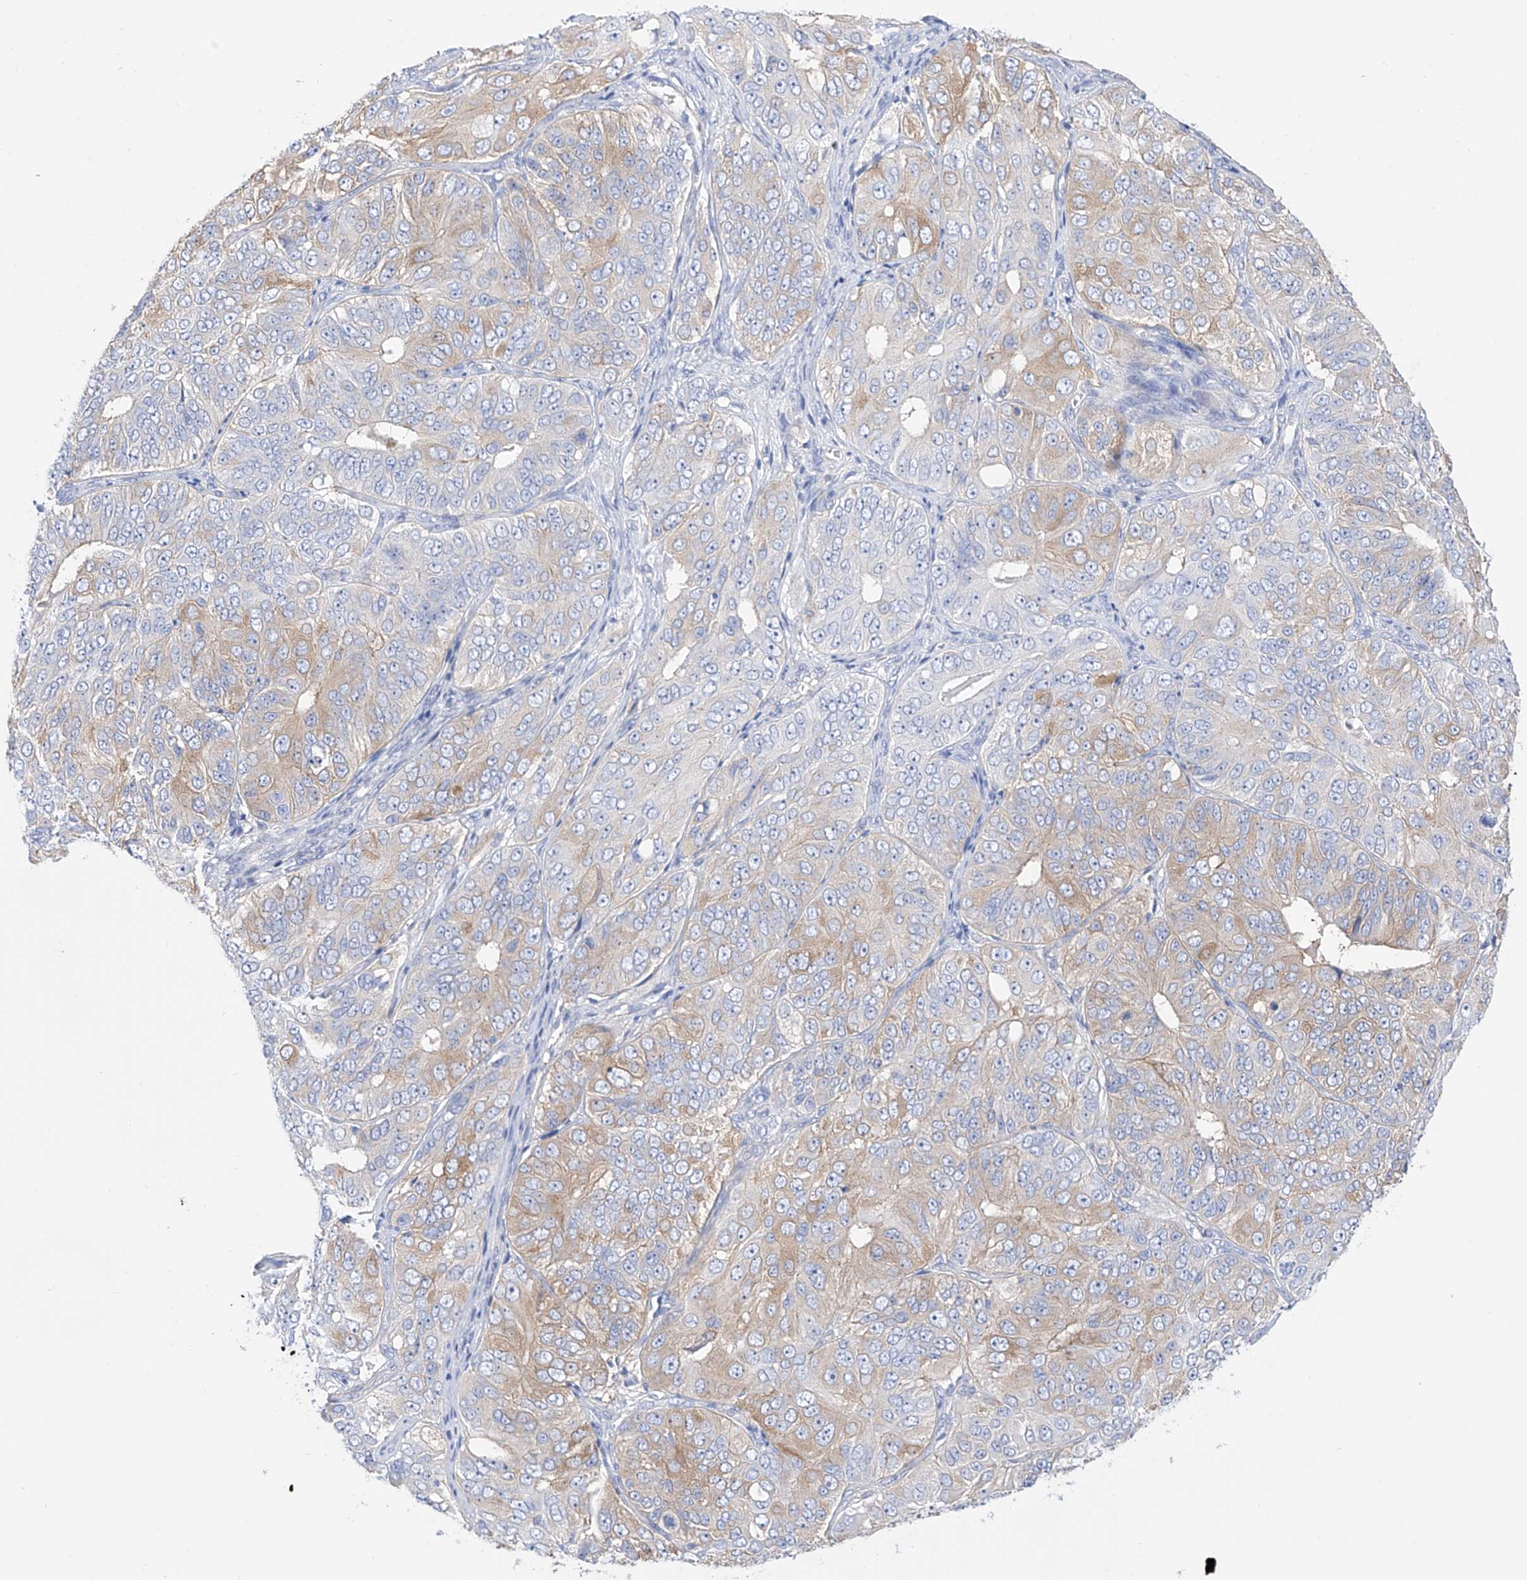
{"staining": {"intensity": "weak", "quantity": "25%-75%", "location": "cytoplasmic/membranous"}, "tissue": "ovarian cancer", "cell_type": "Tumor cells", "image_type": "cancer", "snomed": [{"axis": "morphology", "description": "Carcinoma, endometroid"}, {"axis": "topography", "description": "Ovary"}], "caption": "Immunohistochemical staining of ovarian endometroid carcinoma exhibits weak cytoplasmic/membranous protein expression in approximately 25%-75% of tumor cells.", "gene": "ZNF653", "patient": {"sex": "female", "age": 51}}